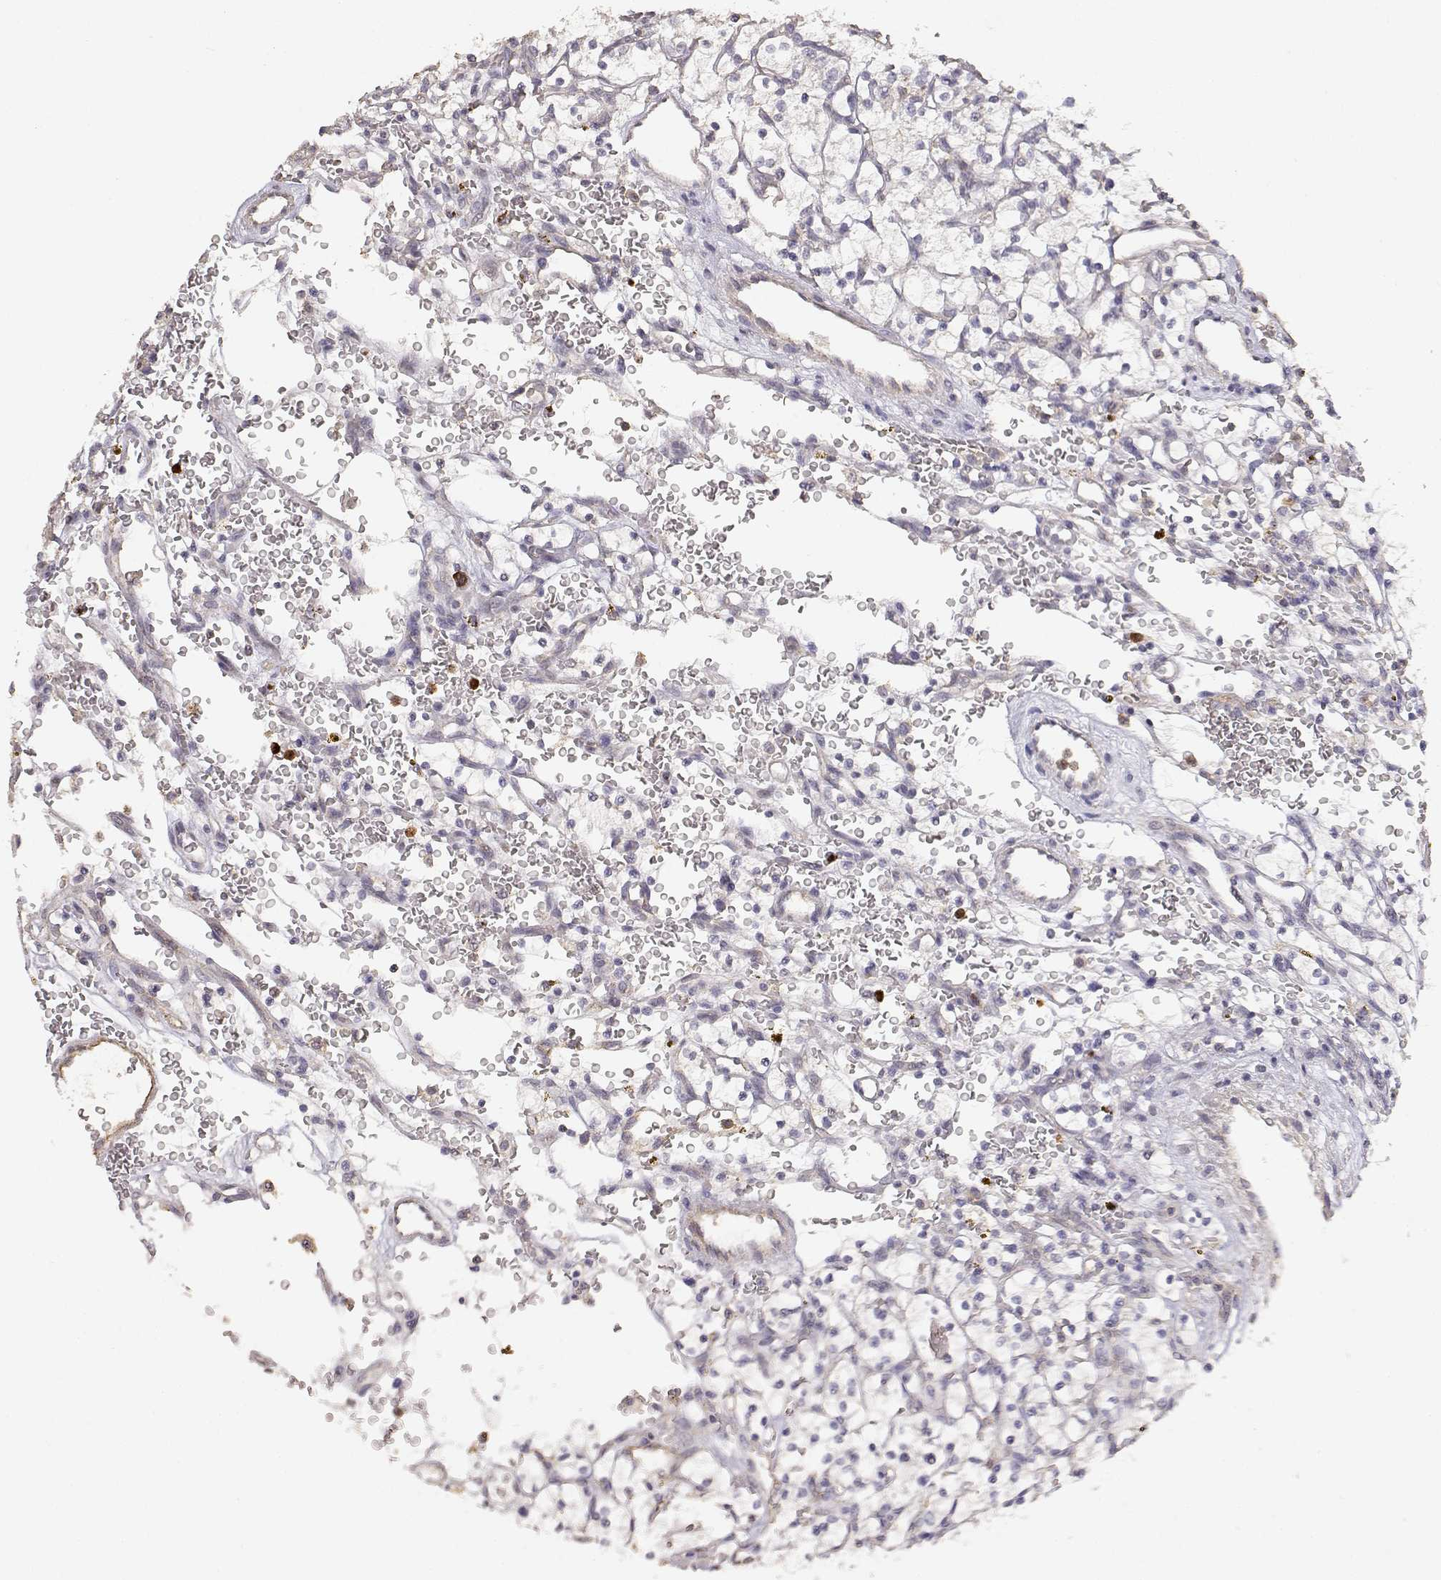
{"staining": {"intensity": "negative", "quantity": "none", "location": "none"}, "tissue": "renal cancer", "cell_type": "Tumor cells", "image_type": "cancer", "snomed": [{"axis": "morphology", "description": "Adenocarcinoma, NOS"}, {"axis": "topography", "description": "Kidney"}], "caption": "High power microscopy micrograph of an IHC histopathology image of adenocarcinoma (renal), revealing no significant expression in tumor cells.", "gene": "TNFRSF10C", "patient": {"sex": "female", "age": 64}}